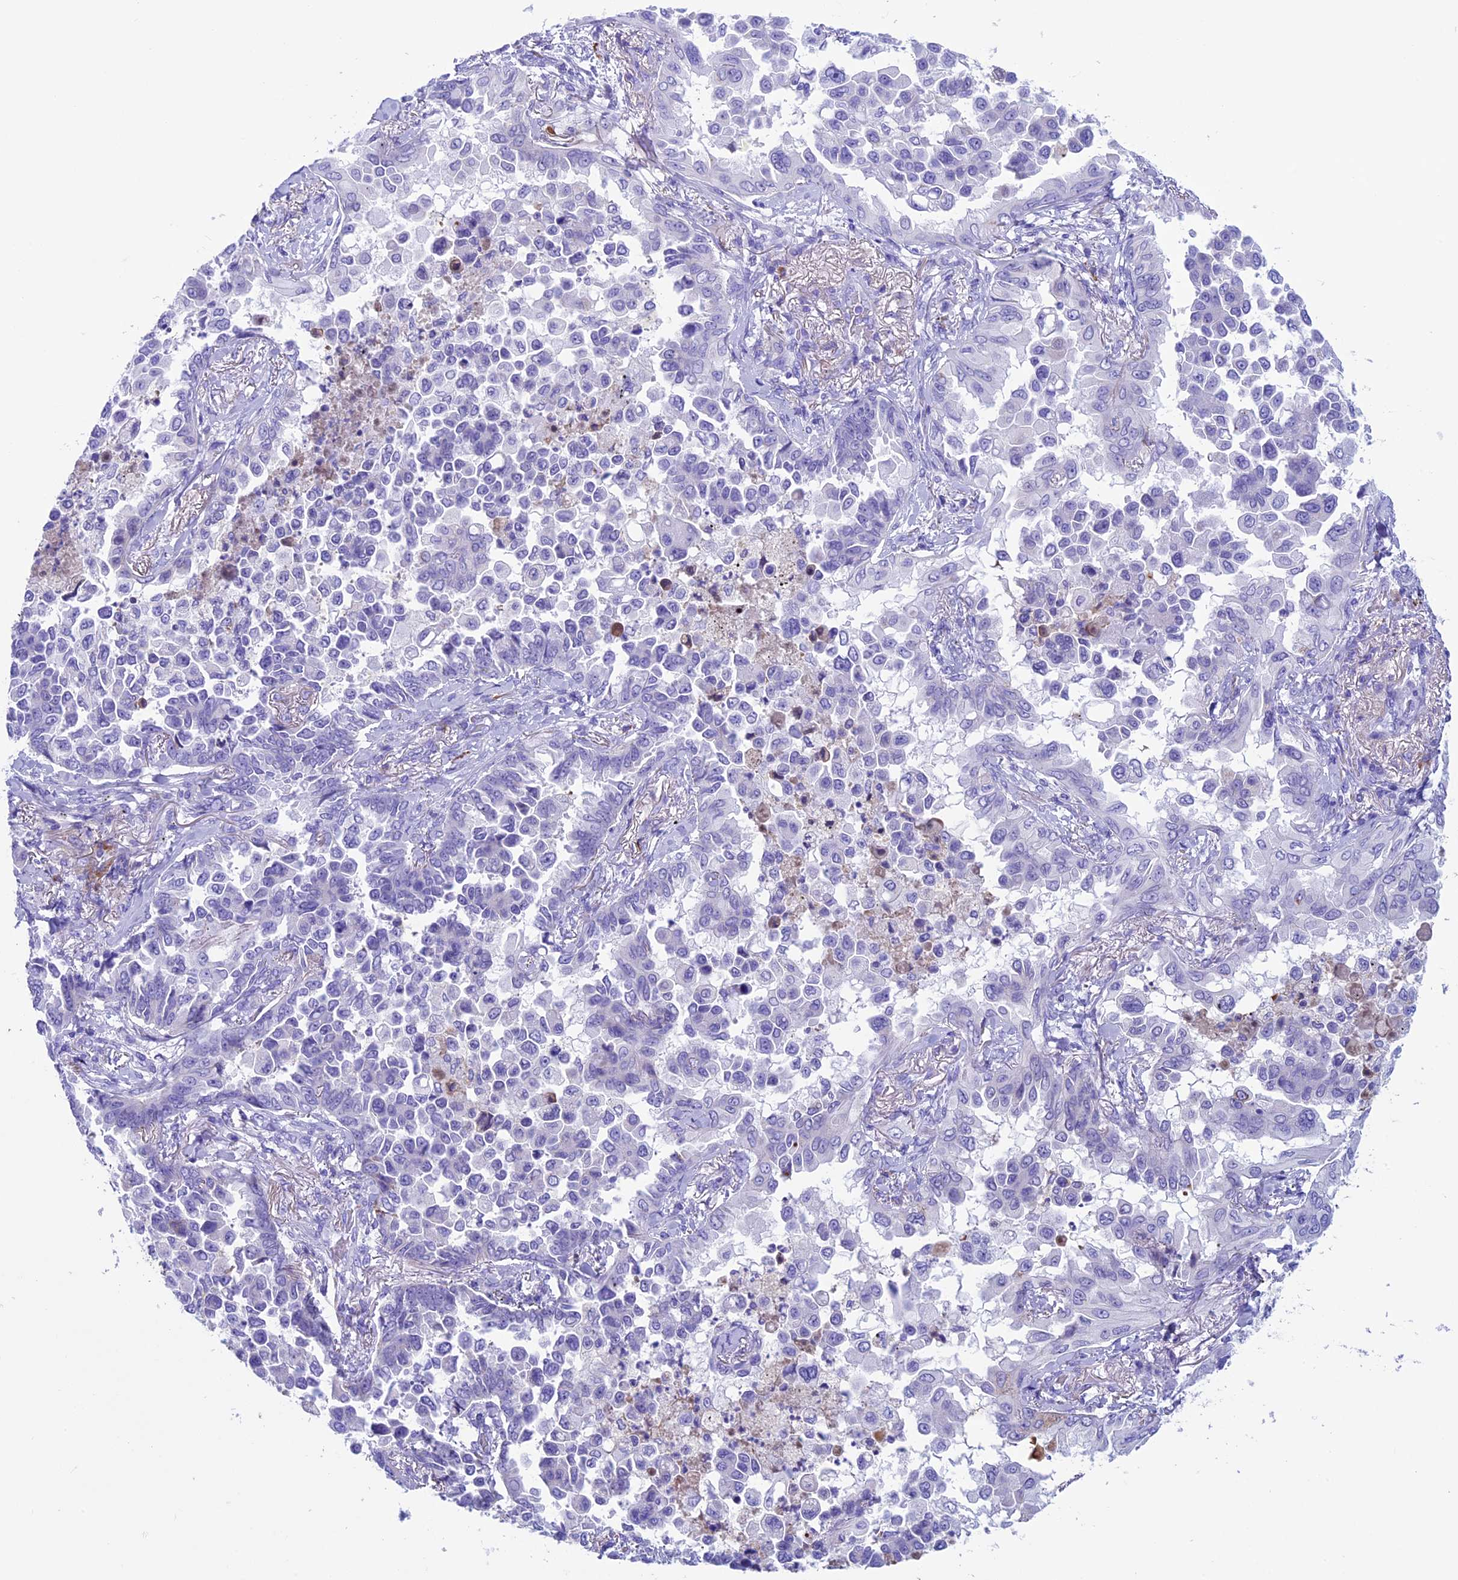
{"staining": {"intensity": "negative", "quantity": "none", "location": "none"}, "tissue": "lung cancer", "cell_type": "Tumor cells", "image_type": "cancer", "snomed": [{"axis": "morphology", "description": "Adenocarcinoma, NOS"}, {"axis": "topography", "description": "Lung"}], "caption": "Immunohistochemical staining of lung cancer shows no significant staining in tumor cells. (DAB (3,3'-diaminobenzidine) immunohistochemistry (IHC) visualized using brightfield microscopy, high magnification).", "gene": "IGSF6", "patient": {"sex": "female", "age": 67}}